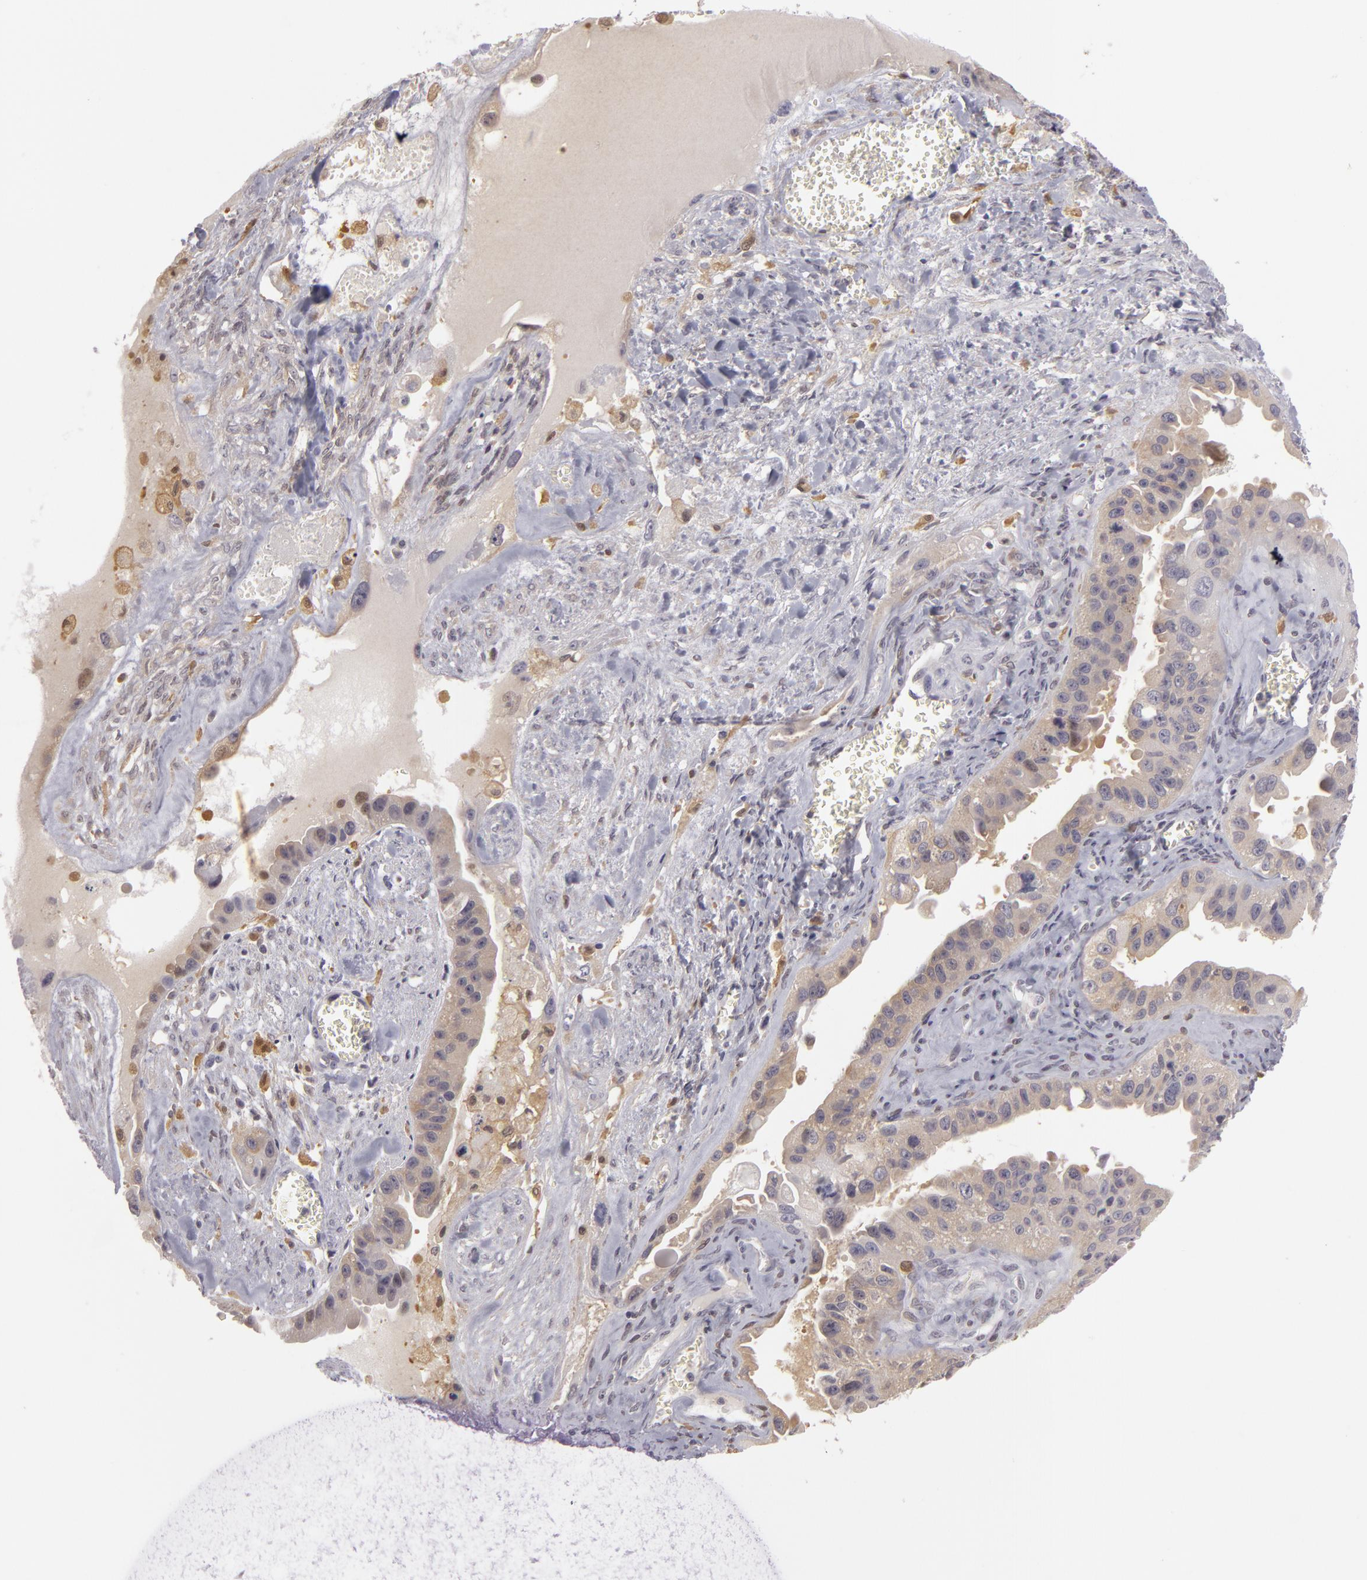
{"staining": {"intensity": "negative", "quantity": "none", "location": "none"}, "tissue": "ovarian cancer", "cell_type": "Tumor cells", "image_type": "cancer", "snomed": [{"axis": "morphology", "description": "Carcinoma, endometroid"}, {"axis": "topography", "description": "Ovary"}], "caption": "This histopathology image is of endometroid carcinoma (ovarian) stained with IHC to label a protein in brown with the nuclei are counter-stained blue. There is no expression in tumor cells. (DAB (3,3'-diaminobenzidine) immunohistochemistry (IHC), high magnification).", "gene": "GNPDA1", "patient": {"sex": "female", "age": 85}}